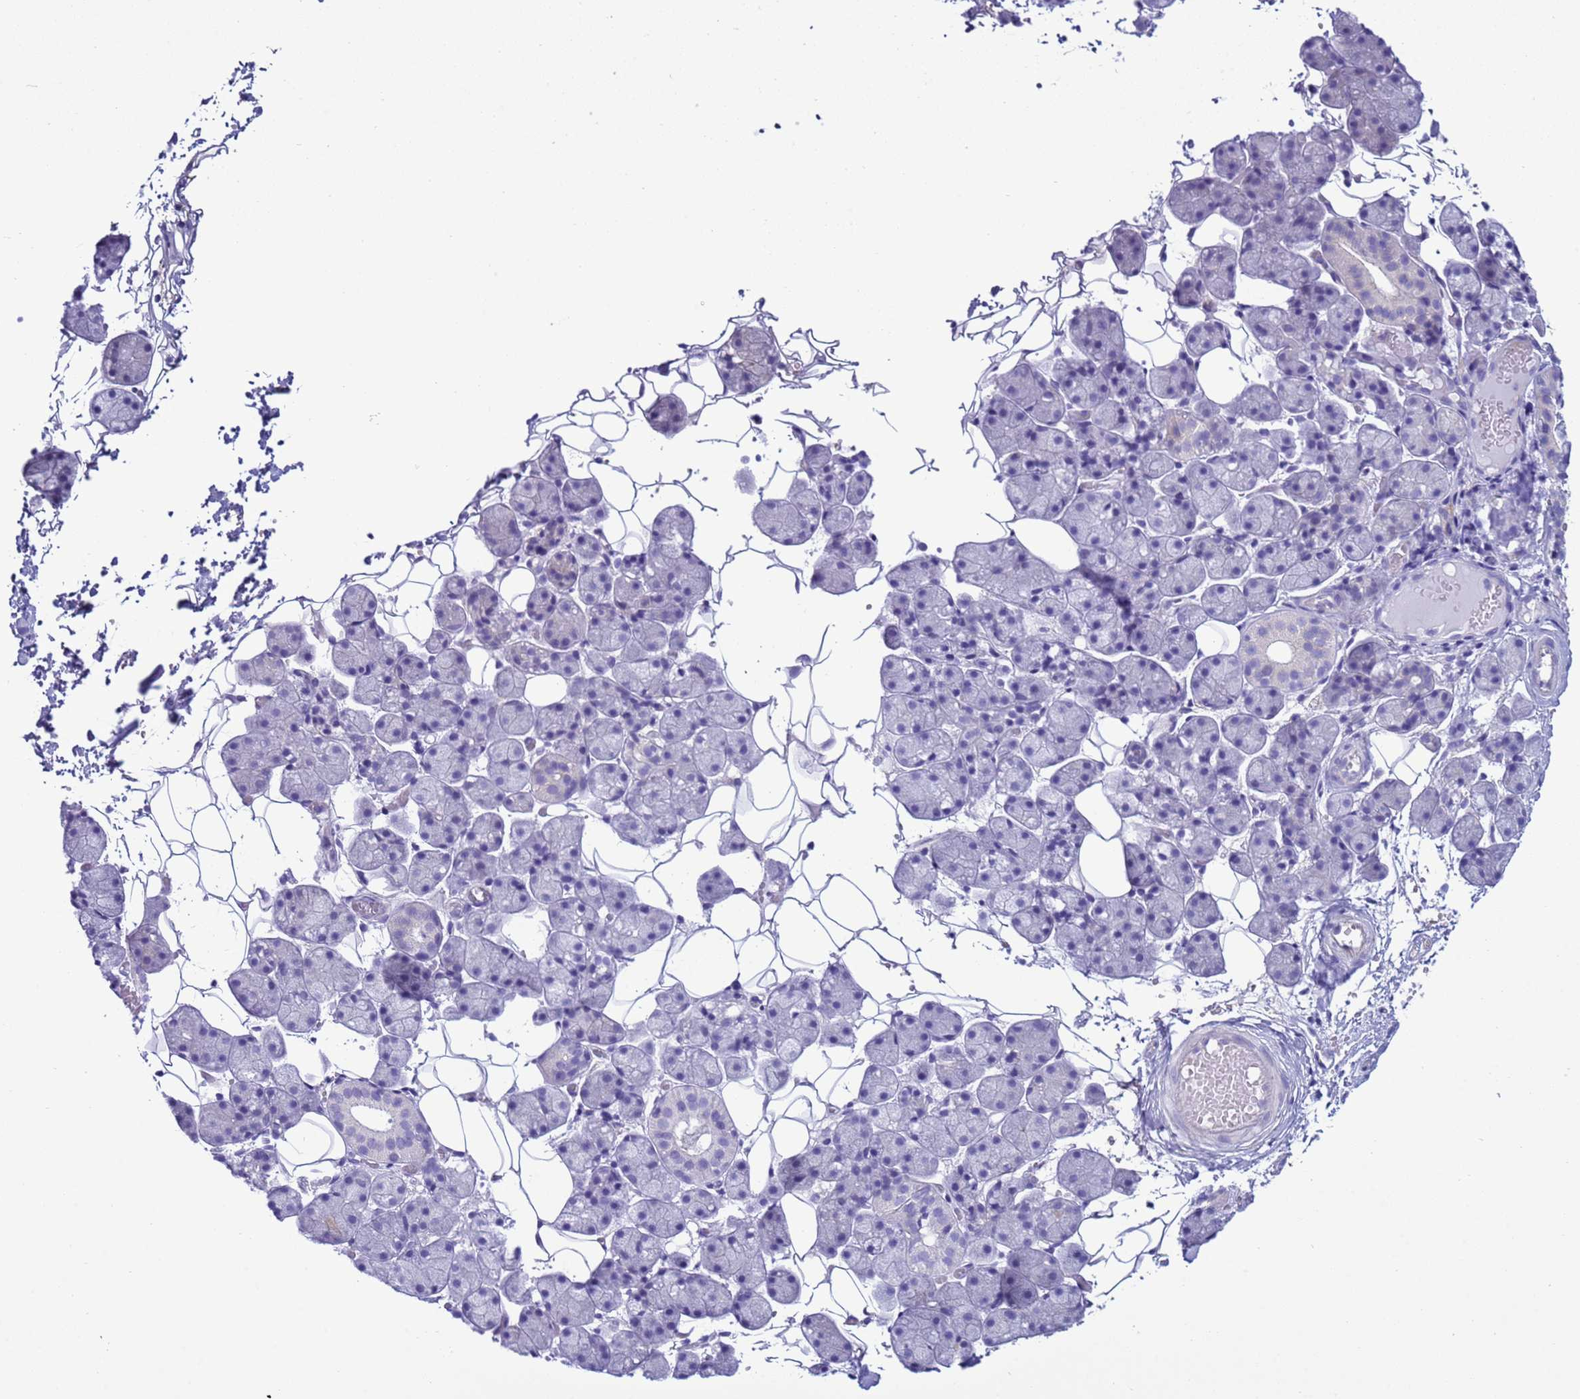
{"staining": {"intensity": "strong", "quantity": "<25%", "location": "cytoplasmic/membranous"}, "tissue": "salivary gland", "cell_type": "Glandular cells", "image_type": "normal", "snomed": [{"axis": "morphology", "description": "Normal tissue, NOS"}, {"axis": "topography", "description": "Salivary gland"}], "caption": "High-magnification brightfield microscopy of normal salivary gland stained with DAB (brown) and counterstained with hematoxylin (blue). glandular cells exhibit strong cytoplasmic/membranous positivity is appreciated in approximately<25% of cells.", "gene": "CST1", "patient": {"sex": "female", "age": 33}}